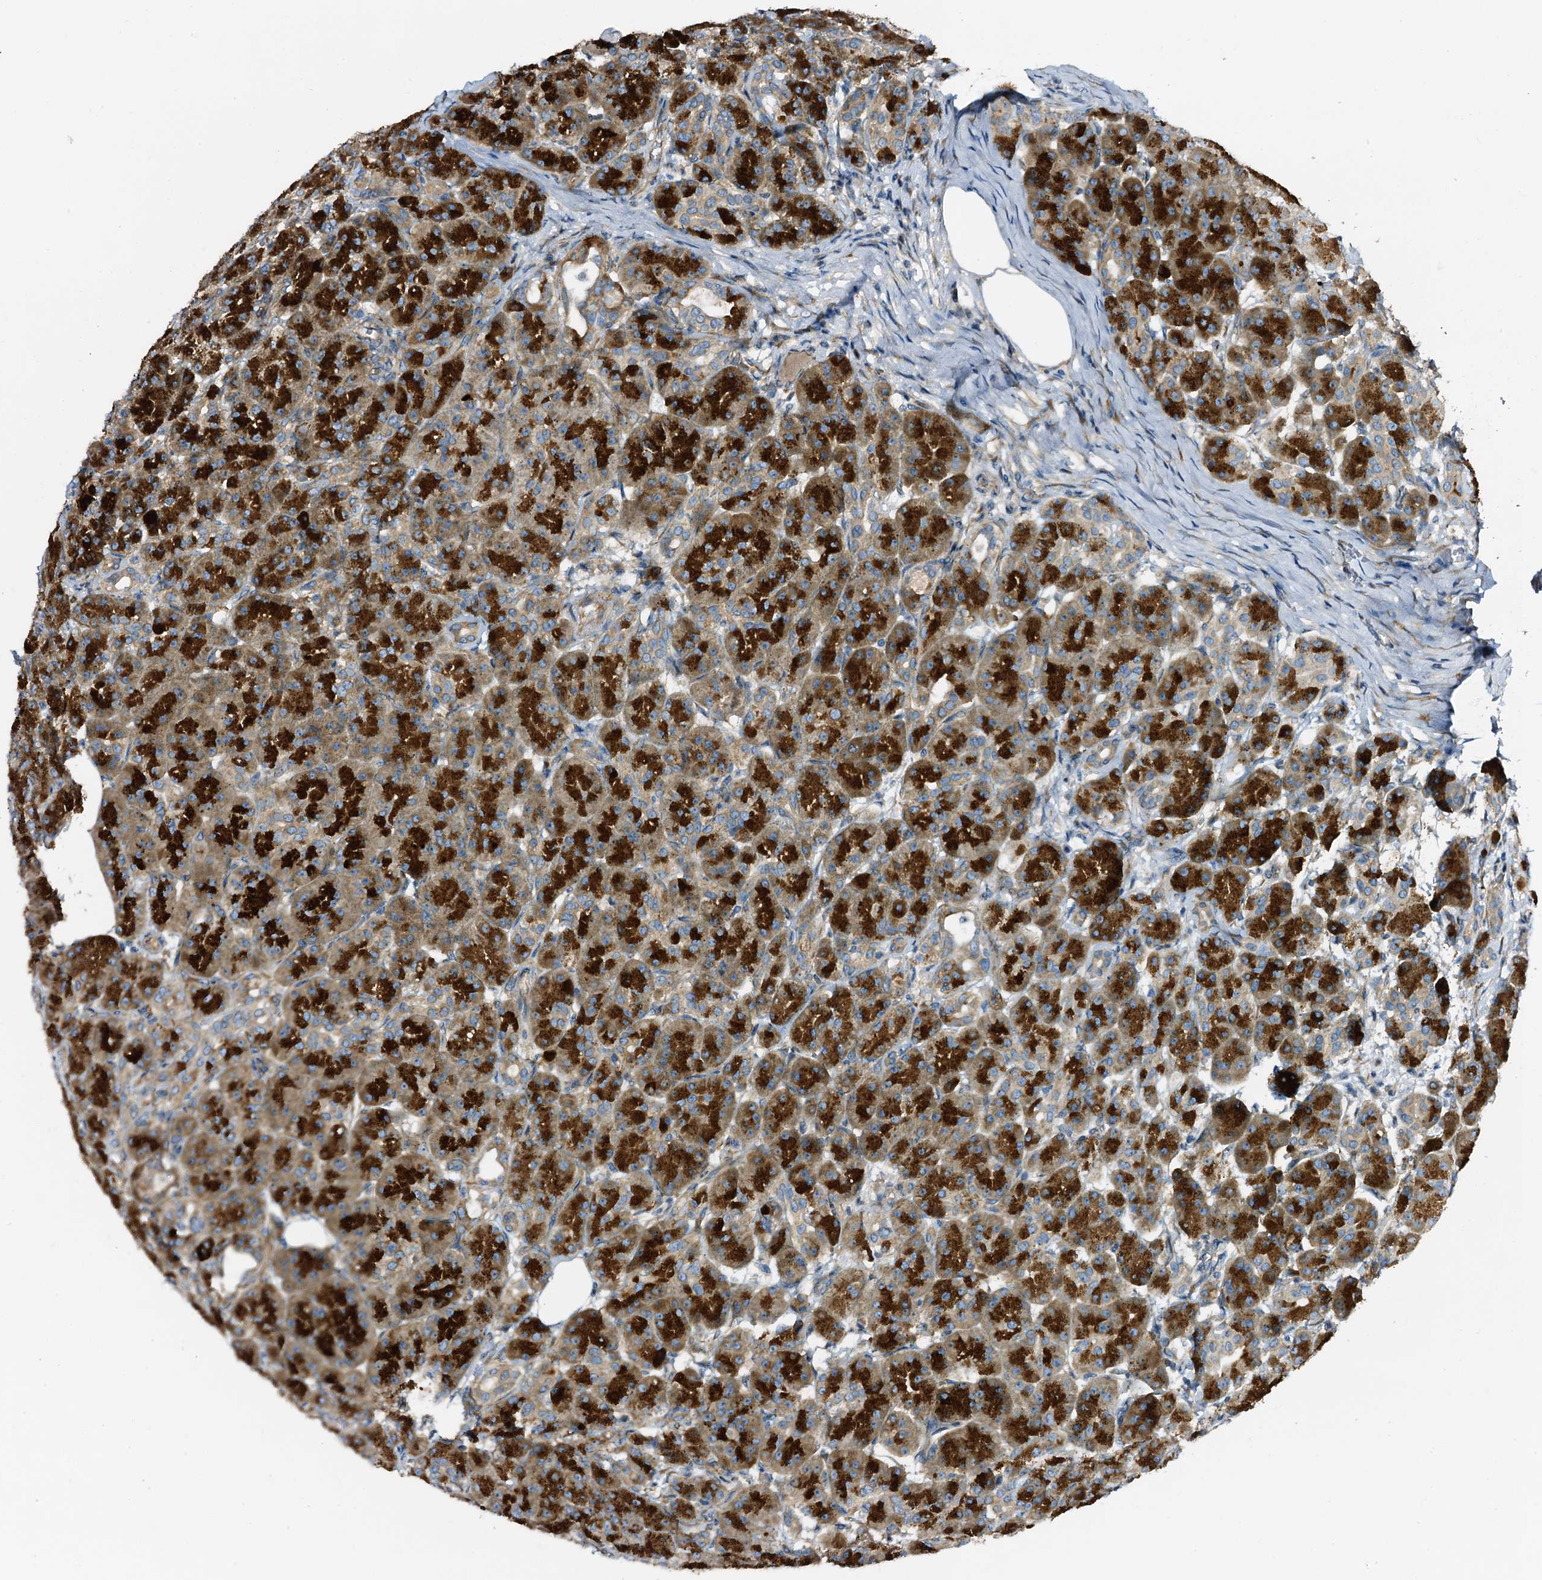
{"staining": {"intensity": "strong", "quantity": ">75%", "location": "cytoplasmic/membranous"}, "tissue": "pancreas", "cell_type": "Exocrine glandular cells", "image_type": "normal", "snomed": [{"axis": "morphology", "description": "Normal tissue, NOS"}, {"axis": "topography", "description": "Pancreas"}], "caption": "Protein expression analysis of benign human pancreas reveals strong cytoplasmic/membranous expression in about >75% of exocrine glandular cells.", "gene": "STARD13", "patient": {"sex": "male", "age": 63}}